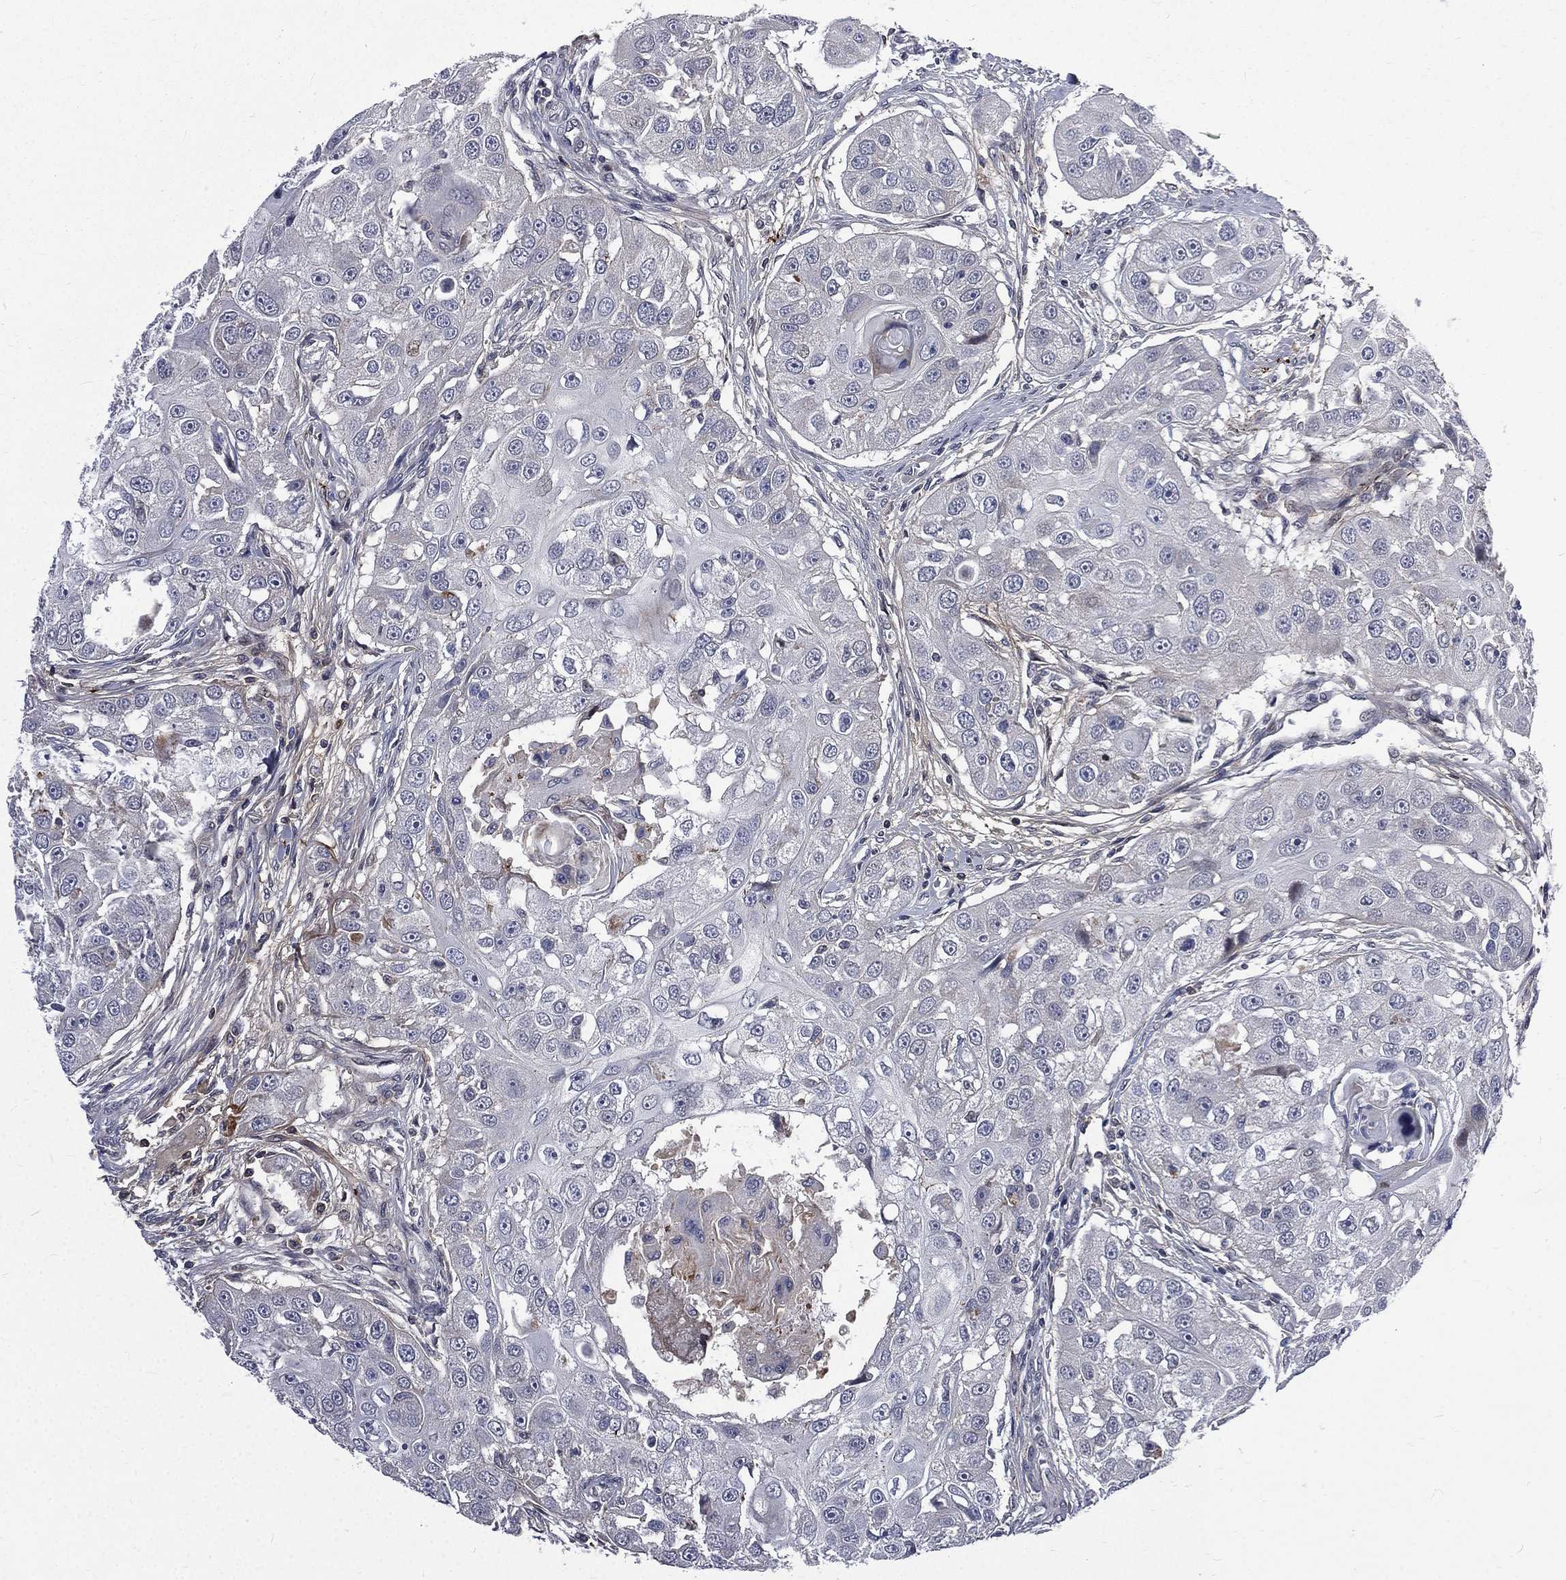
{"staining": {"intensity": "negative", "quantity": "none", "location": "none"}, "tissue": "head and neck cancer", "cell_type": "Tumor cells", "image_type": "cancer", "snomed": [{"axis": "morphology", "description": "Squamous cell carcinoma, NOS"}, {"axis": "topography", "description": "Head-Neck"}], "caption": "This is an immunohistochemistry photomicrograph of human head and neck cancer (squamous cell carcinoma). There is no expression in tumor cells.", "gene": "FGG", "patient": {"sex": "male", "age": 51}}